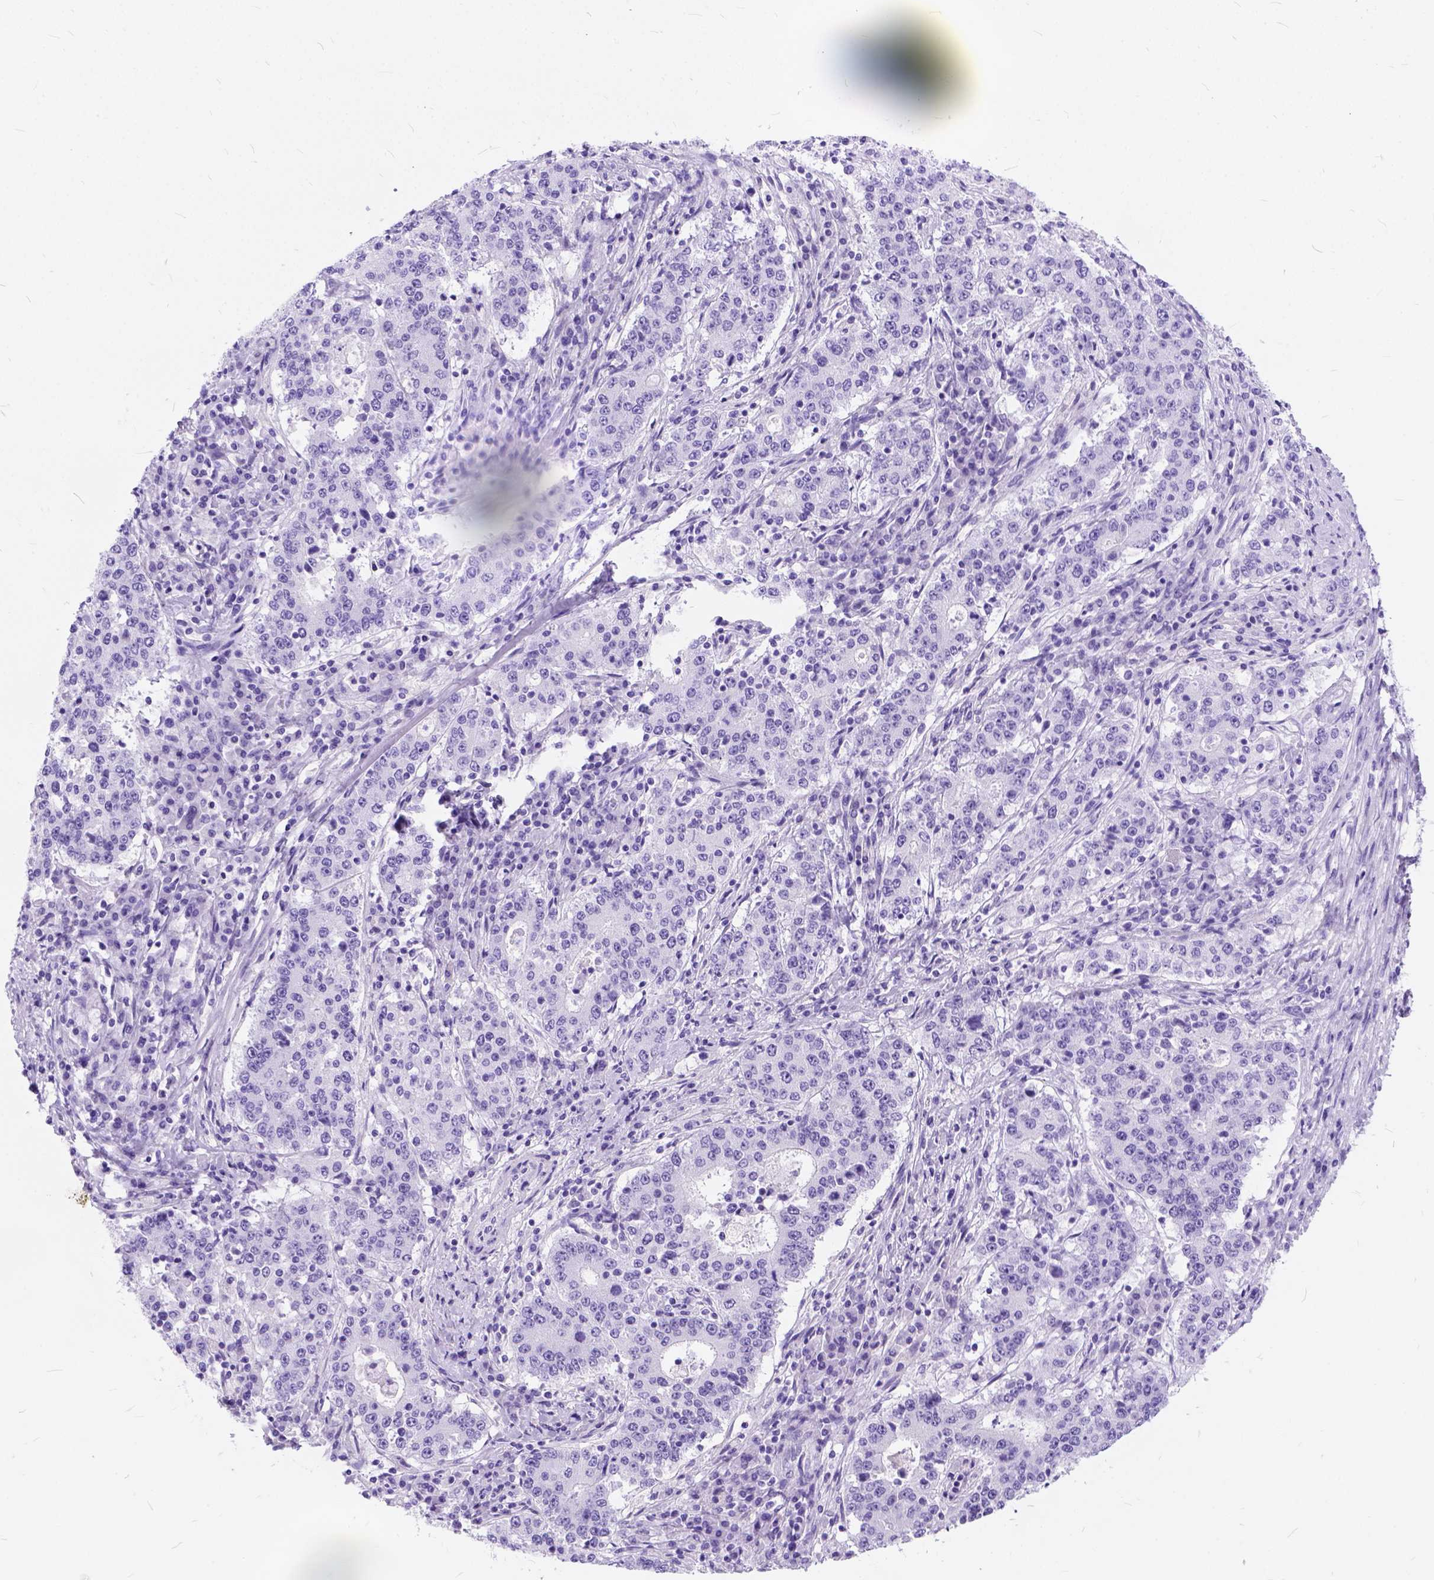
{"staining": {"intensity": "negative", "quantity": "none", "location": "none"}, "tissue": "stomach cancer", "cell_type": "Tumor cells", "image_type": "cancer", "snomed": [{"axis": "morphology", "description": "Adenocarcinoma, NOS"}, {"axis": "topography", "description": "Stomach"}], "caption": "Immunohistochemistry image of human stomach cancer (adenocarcinoma) stained for a protein (brown), which reveals no expression in tumor cells. (DAB (3,3'-diaminobenzidine) immunohistochemistry (IHC) visualized using brightfield microscopy, high magnification).", "gene": "C1QTNF3", "patient": {"sex": "male", "age": 59}}